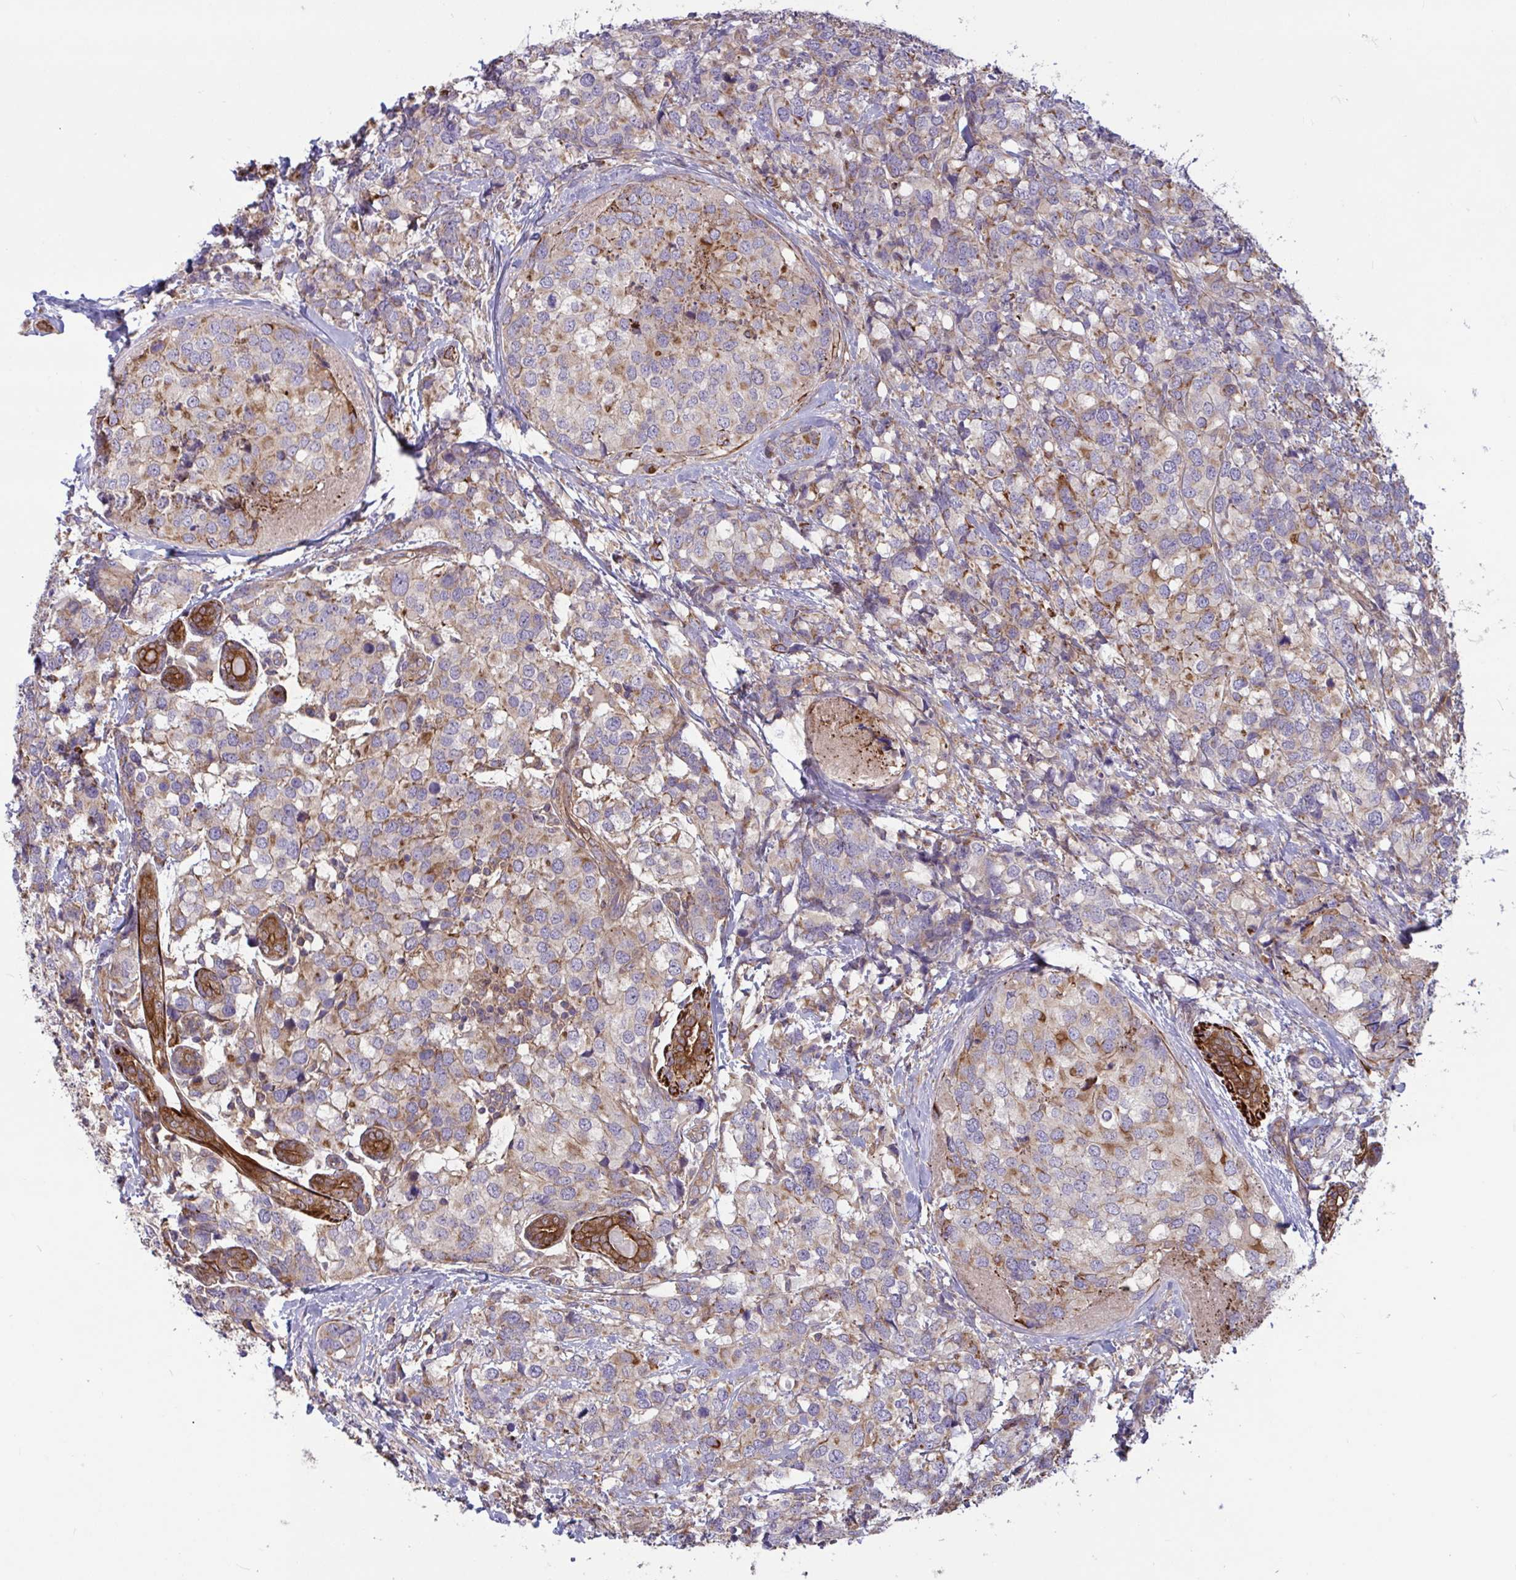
{"staining": {"intensity": "moderate", "quantity": "25%-75%", "location": "cytoplasmic/membranous"}, "tissue": "breast cancer", "cell_type": "Tumor cells", "image_type": "cancer", "snomed": [{"axis": "morphology", "description": "Lobular carcinoma"}, {"axis": "topography", "description": "Breast"}], "caption": "Lobular carcinoma (breast) was stained to show a protein in brown. There is medium levels of moderate cytoplasmic/membranous positivity in about 25%-75% of tumor cells. Ihc stains the protein of interest in brown and the nuclei are stained blue.", "gene": "TANK", "patient": {"sex": "female", "age": 59}}